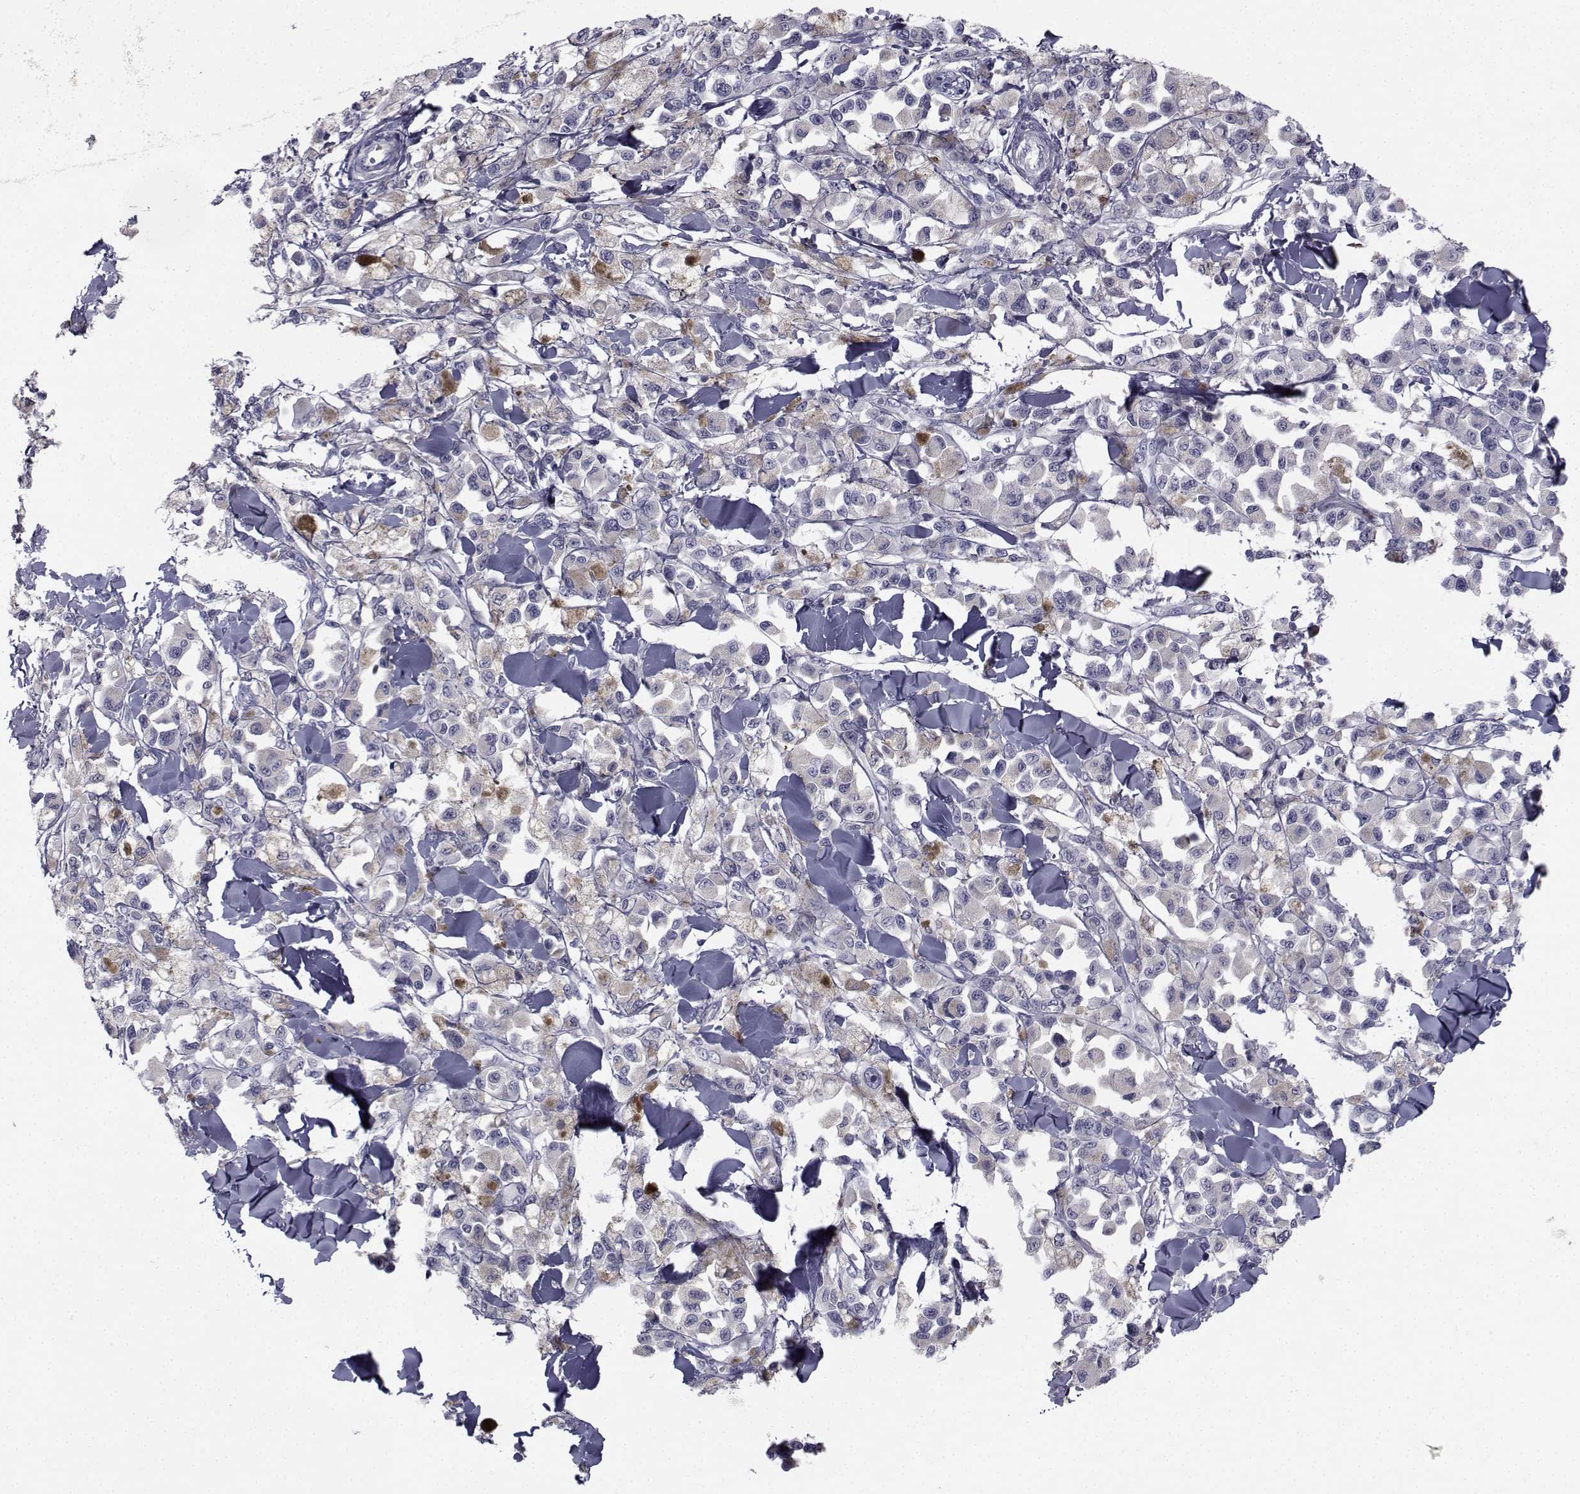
{"staining": {"intensity": "negative", "quantity": "none", "location": "none"}, "tissue": "melanoma", "cell_type": "Tumor cells", "image_type": "cancer", "snomed": [{"axis": "morphology", "description": "Malignant melanoma, NOS"}, {"axis": "topography", "description": "Skin"}], "caption": "IHC micrograph of neoplastic tissue: malignant melanoma stained with DAB shows no significant protein expression in tumor cells. (Brightfield microscopy of DAB (3,3'-diaminobenzidine) immunohistochemistry at high magnification).", "gene": "CHRNA1", "patient": {"sex": "female", "age": 58}}